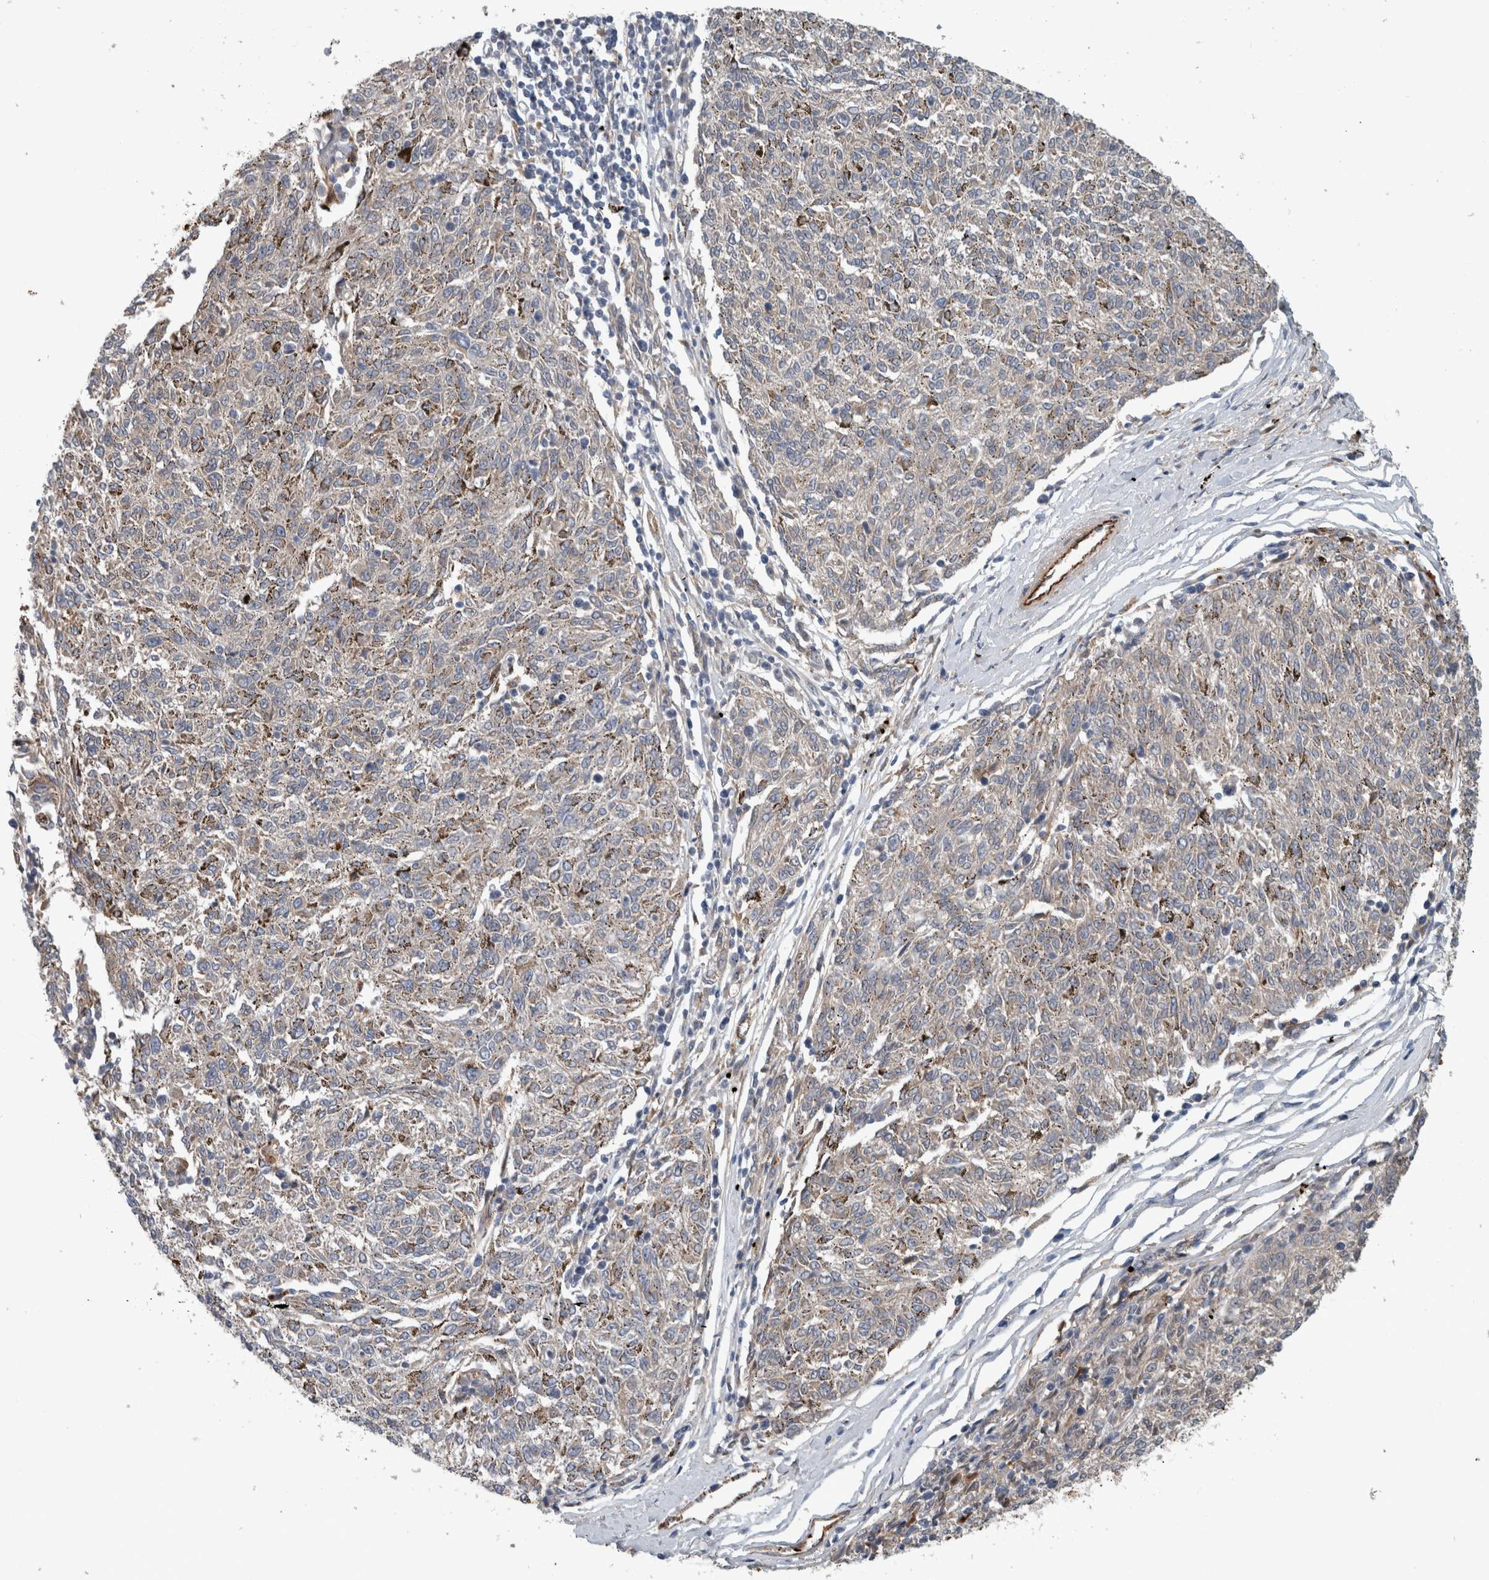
{"staining": {"intensity": "negative", "quantity": "none", "location": "none"}, "tissue": "melanoma", "cell_type": "Tumor cells", "image_type": "cancer", "snomed": [{"axis": "morphology", "description": "Malignant melanoma, NOS"}, {"axis": "topography", "description": "Skin"}], "caption": "The photomicrograph demonstrates no significant positivity in tumor cells of melanoma.", "gene": "FN1", "patient": {"sex": "female", "age": 72}}